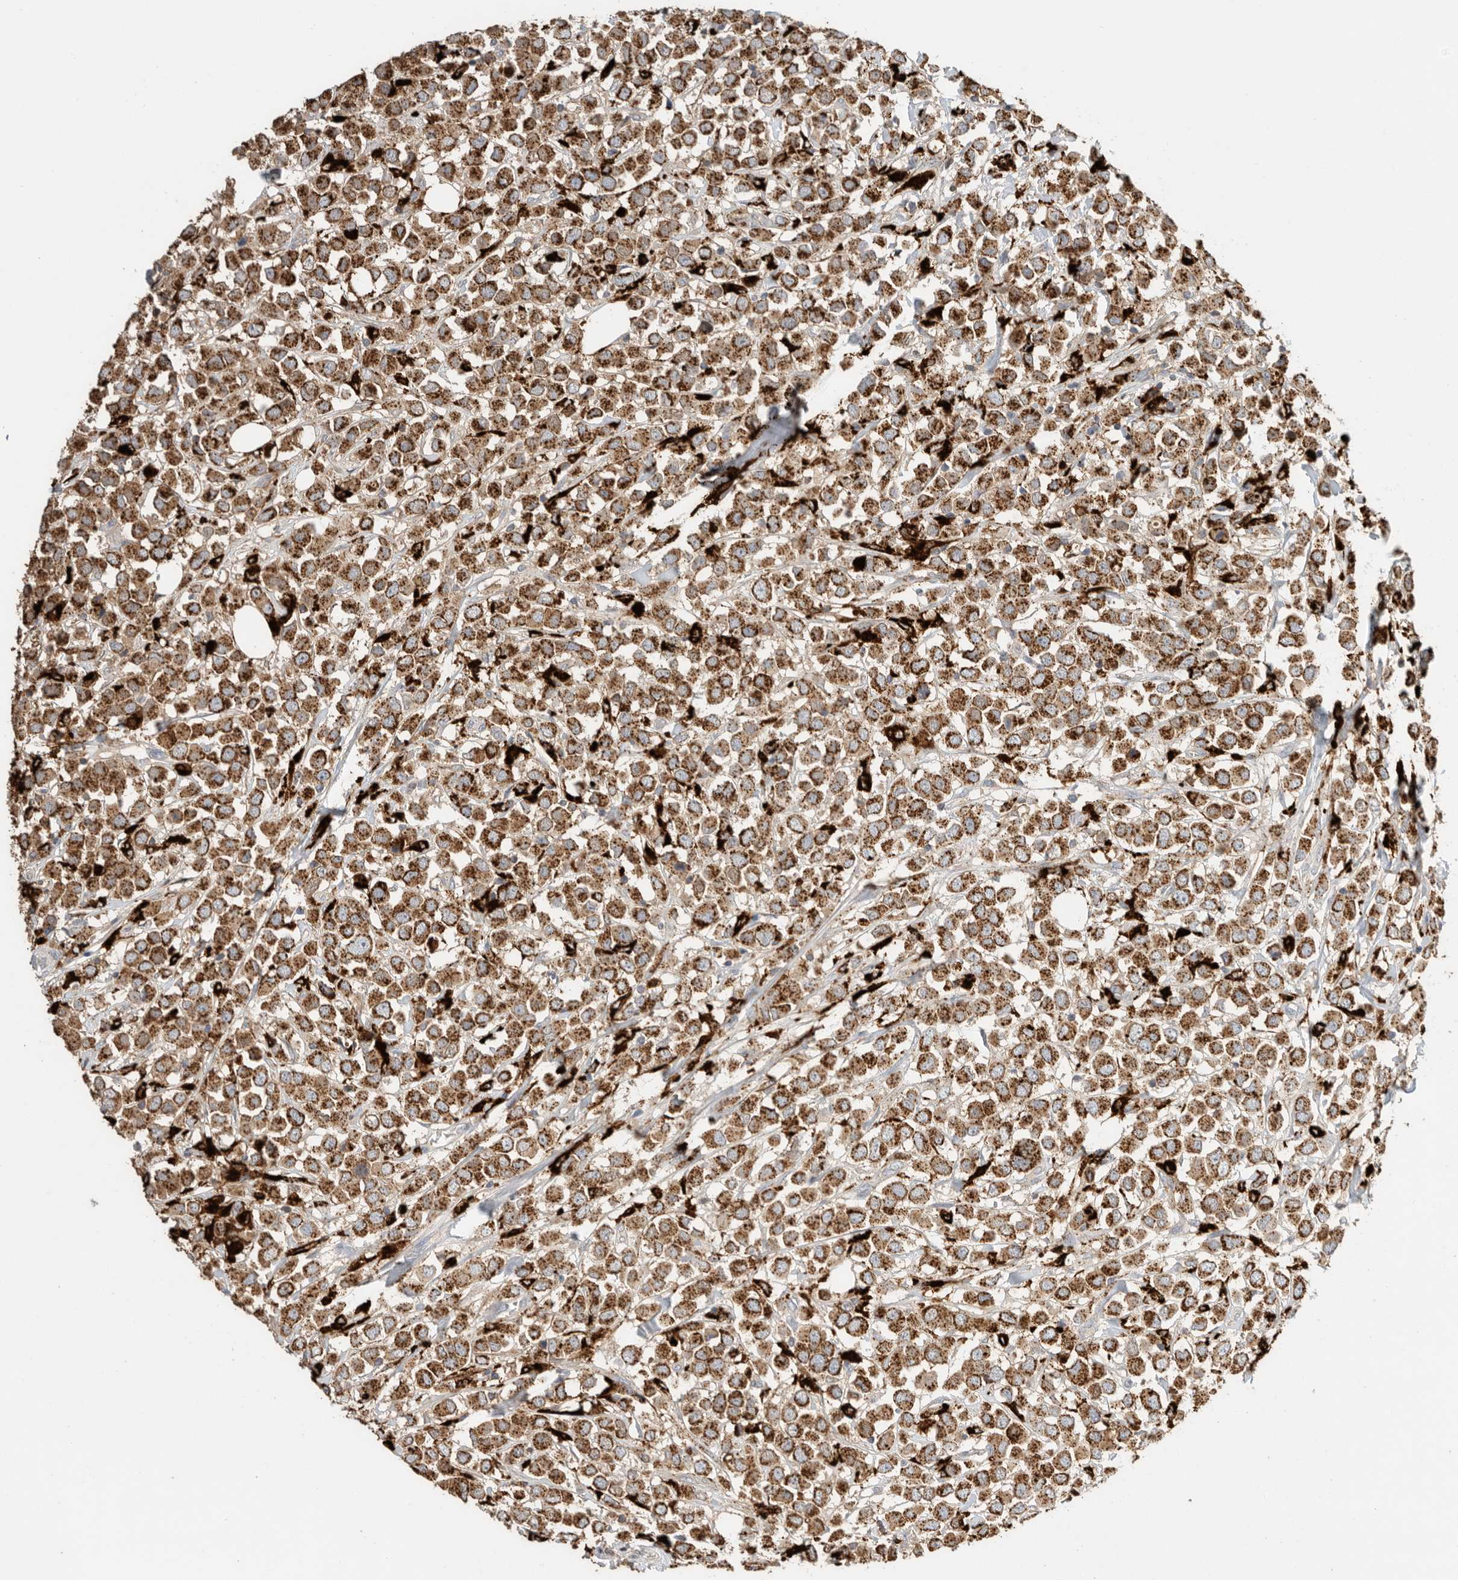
{"staining": {"intensity": "strong", "quantity": ">75%", "location": "cytoplasmic/membranous"}, "tissue": "breast cancer", "cell_type": "Tumor cells", "image_type": "cancer", "snomed": [{"axis": "morphology", "description": "Duct carcinoma"}, {"axis": "topography", "description": "Breast"}], "caption": "This is a photomicrograph of IHC staining of breast cancer, which shows strong staining in the cytoplasmic/membranous of tumor cells.", "gene": "GGH", "patient": {"sex": "female", "age": 61}}